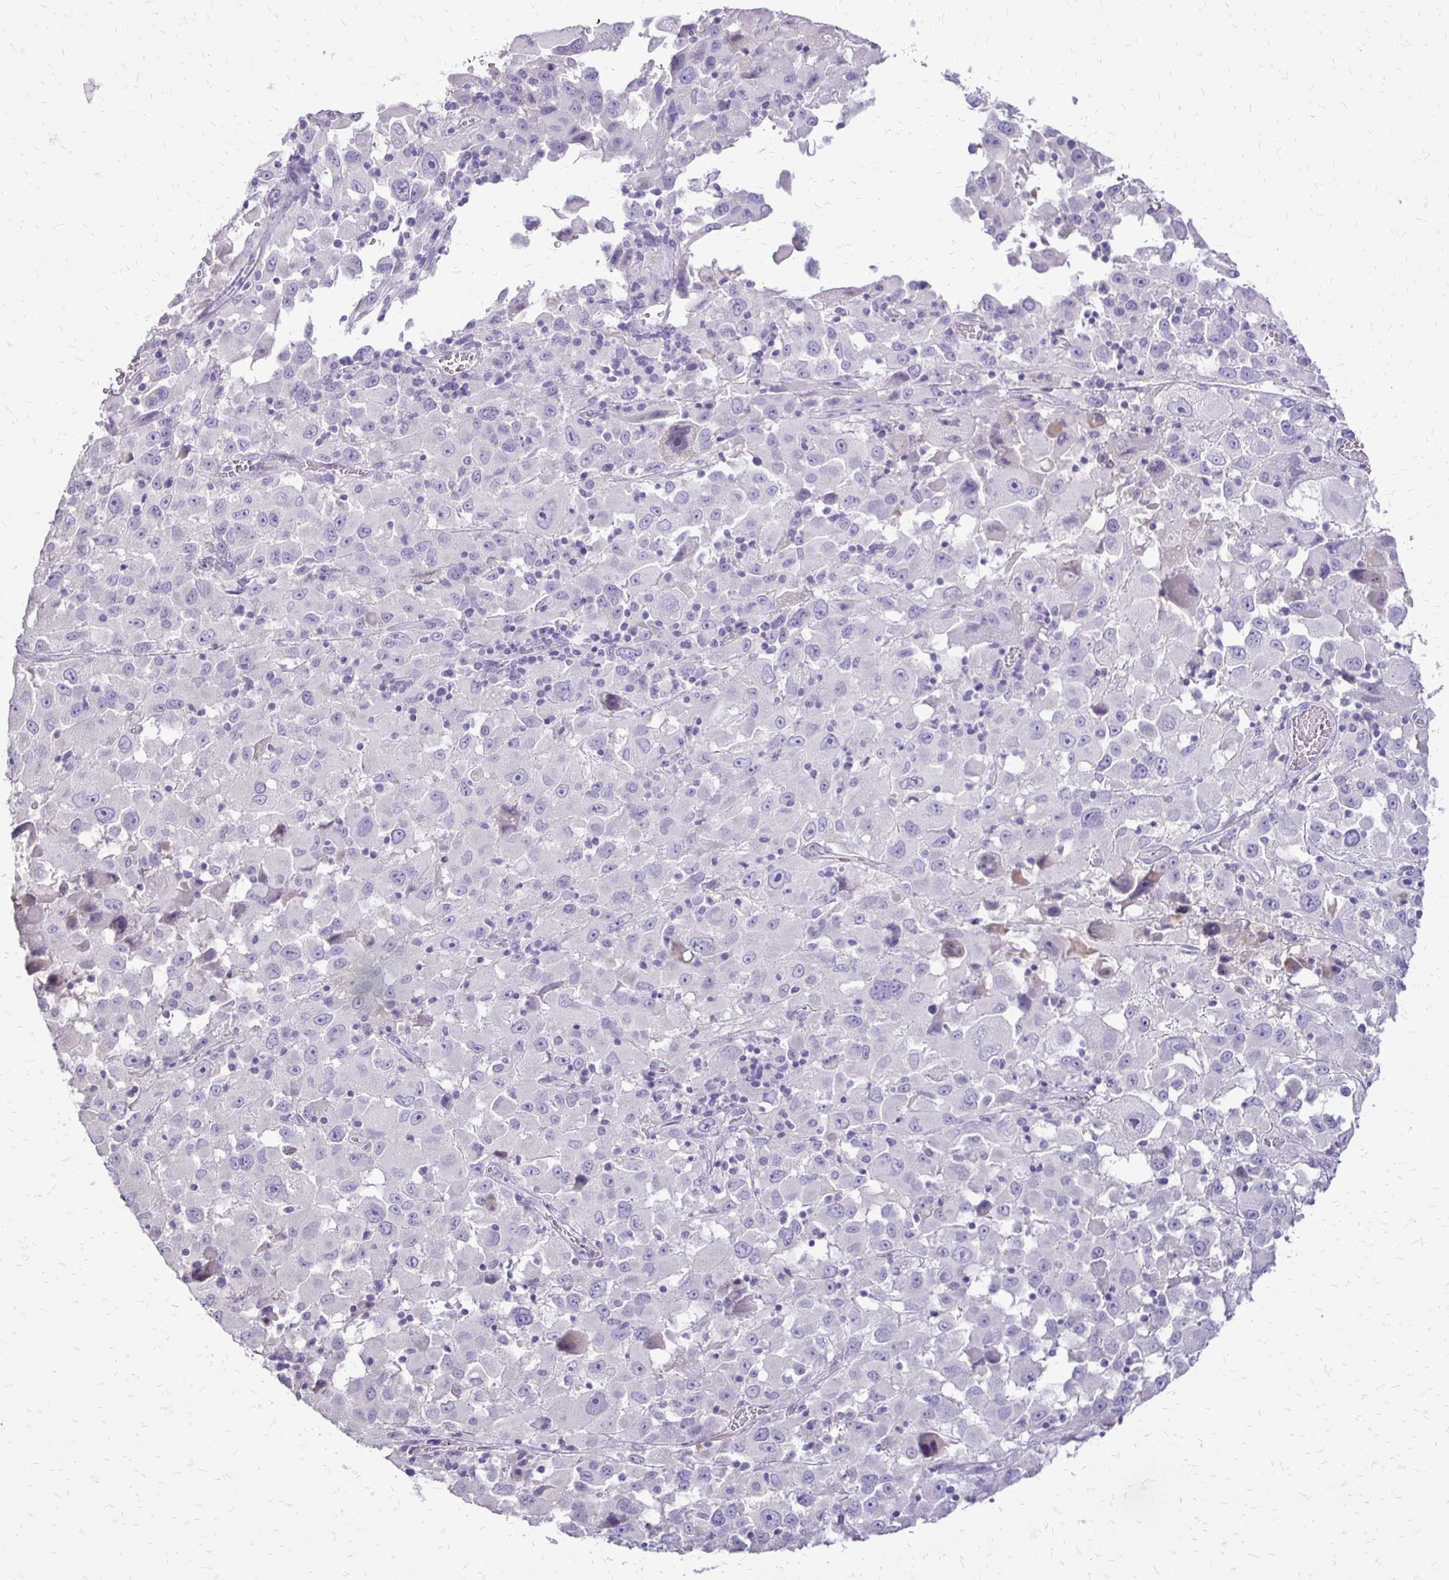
{"staining": {"intensity": "negative", "quantity": "none", "location": "none"}, "tissue": "melanoma", "cell_type": "Tumor cells", "image_type": "cancer", "snomed": [{"axis": "morphology", "description": "Malignant melanoma, Metastatic site"}, {"axis": "topography", "description": "Soft tissue"}], "caption": "This is a histopathology image of IHC staining of melanoma, which shows no expression in tumor cells.", "gene": "ALPG", "patient": {"sex": "male", "age": 50}}